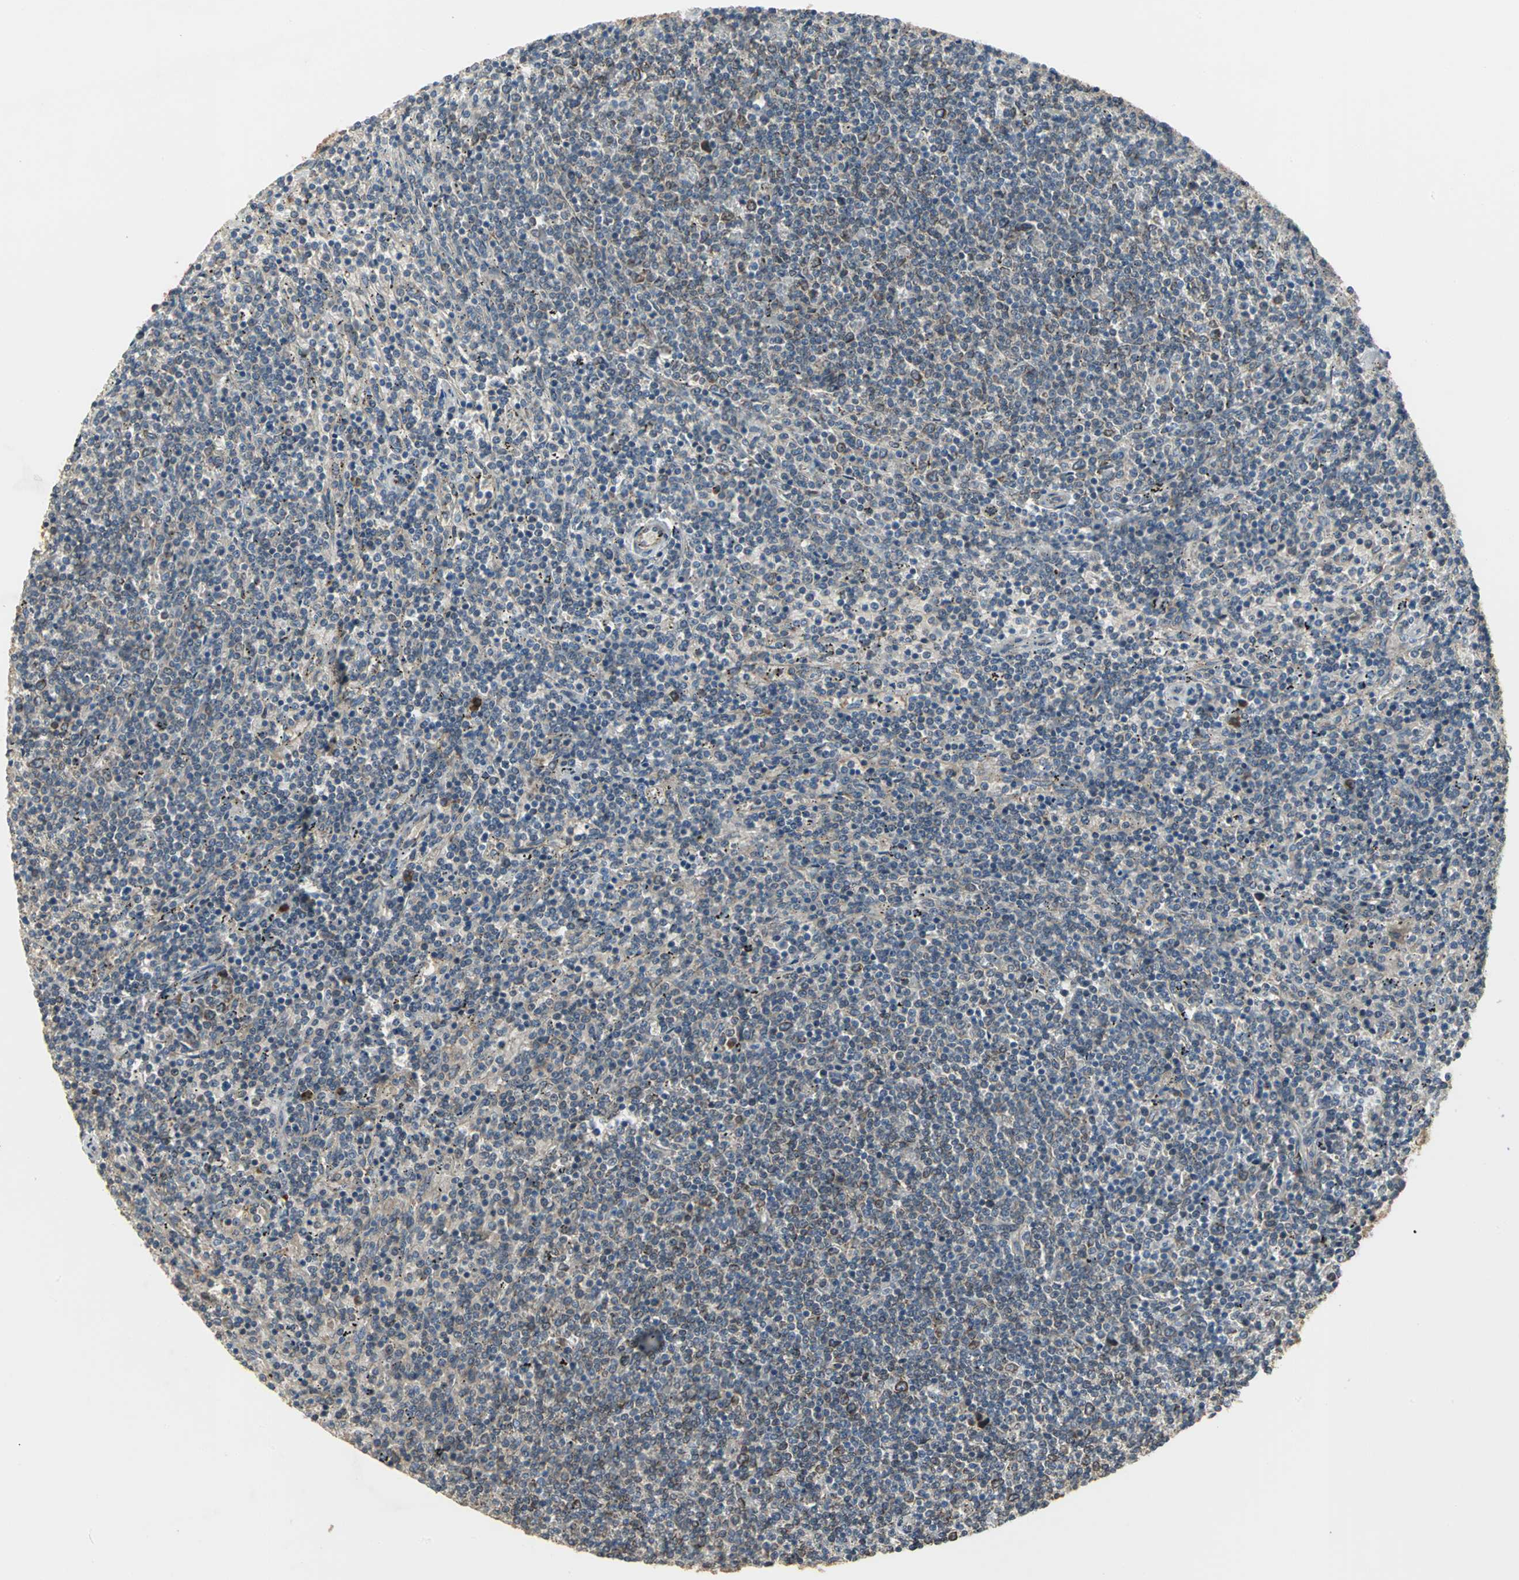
{"staining": {"intensity": "weak", "quantity": "25%-75%", "location": "cytoplasmic/membranous"}, "tissue": "lymphoma", "cell_type": "Tumor cells", "image_type": "cancer", "snomed": [{"axis": "morphology", "description": "Malignant lymphoma, non-Hodgkin's type, Low grade"}, {"axis": "topography", "description": "Spleen"}], "caption": "A low amount of weak cytoplasmic/membranous expression is seen in approximately 25%-75% of tumor cells in malignant lymphoma, non-Hodgkin's type (low-grade) tissue.", "gene": "SYVN1", "patient": {"sex": "female", "age": 50}}